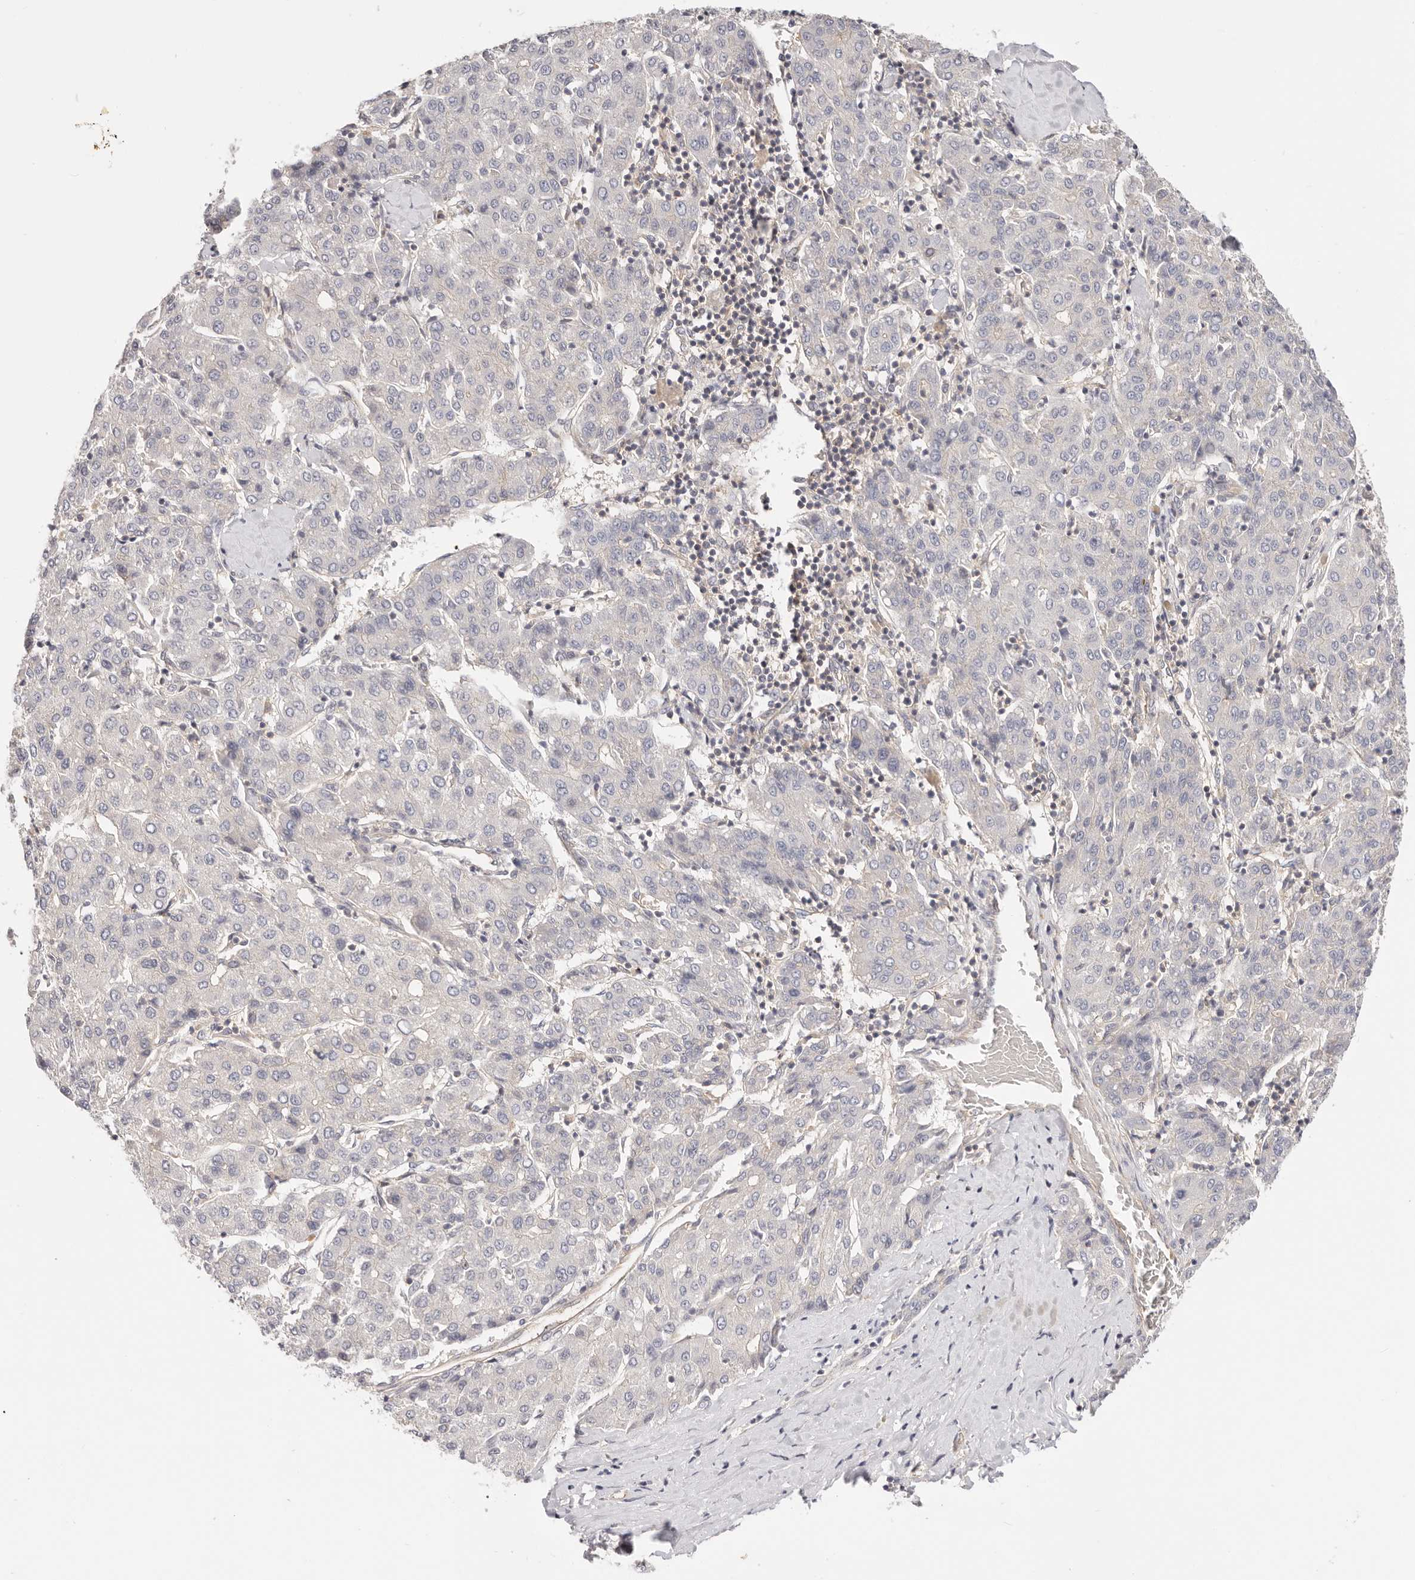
{"staining": {"intensity": "weak", "quantity": "<25%", "location": "cytoplasmic/membranous"}, "tissue": "liver cancer", "cell_type": "Tumor cells", "image_type": "cancer", "snomed": [{"axis": "morphology", "description": "Carcinoma, Hepatocellular, NOS"}, {"axis": "topography", "description": "Liver"}], "caption": "Liver hepatocellular carcinoma was stained to show a protein in brown. There is no significant expression in tumor cells. The staining is performed using DAB brown chromogen with nuclei counter-stained in using hematoxylin.", "gene": "KCMF1", "patient": {"sex": "male", "age": 65}}